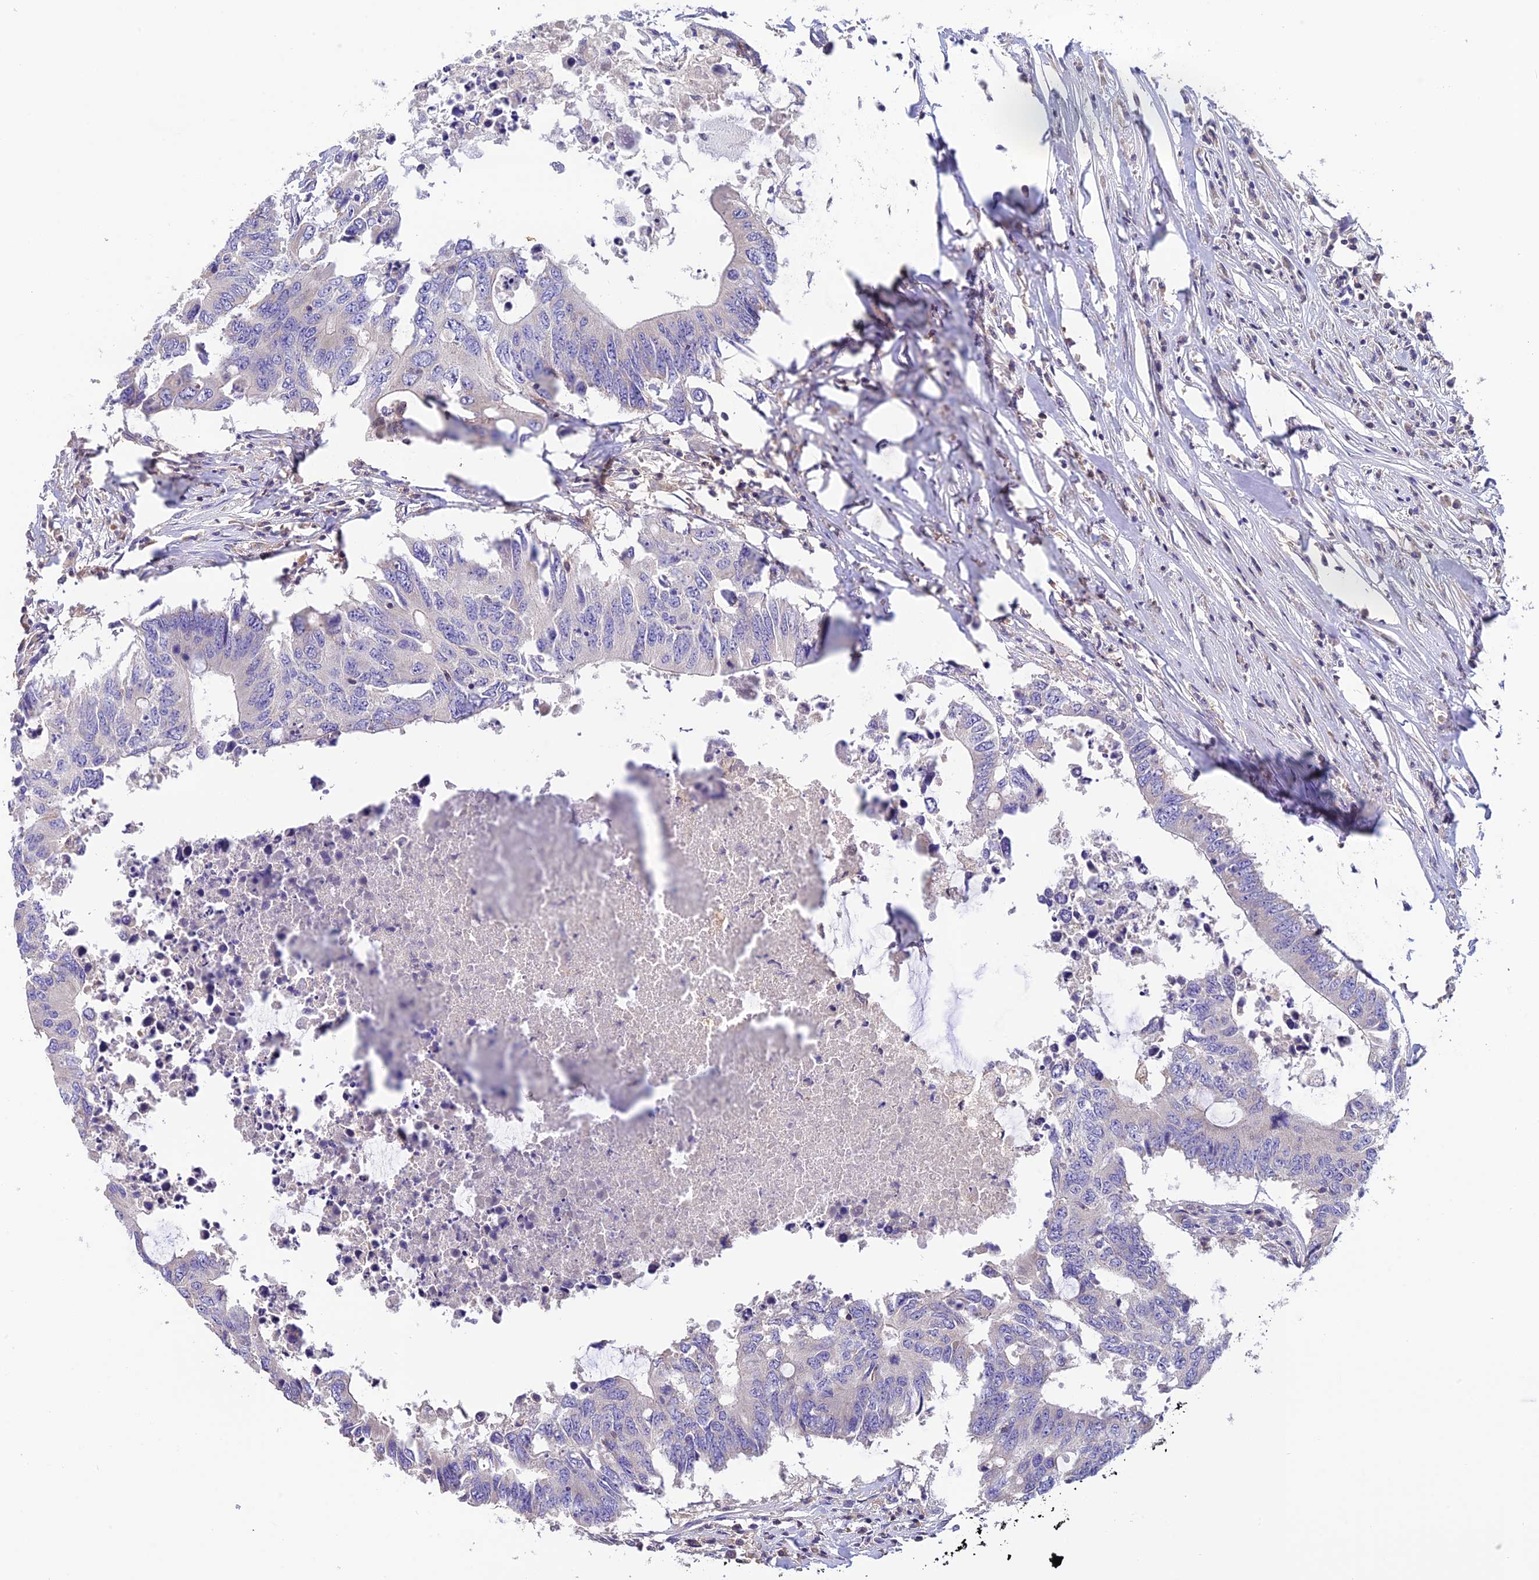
{"staining": {"intensity": "negative", "quantity": "none", "location": "none"}, "tissue": "colorectal cancer", "cell_type": "Tumor cells", "image_type": "cancer", "snomed": [{"axis": "morphology", "description": "Adenocarcinoma, NOS"}, {"axis": "topography", "description": "Colon"}], "caption": "This is an immunohistochemistry micrograph of colorectal cancer (adenocarcinoma). There is no positivity in tumor cells.", "gene": "LPXN", "patient": {"sex": "male", "age": 71}}